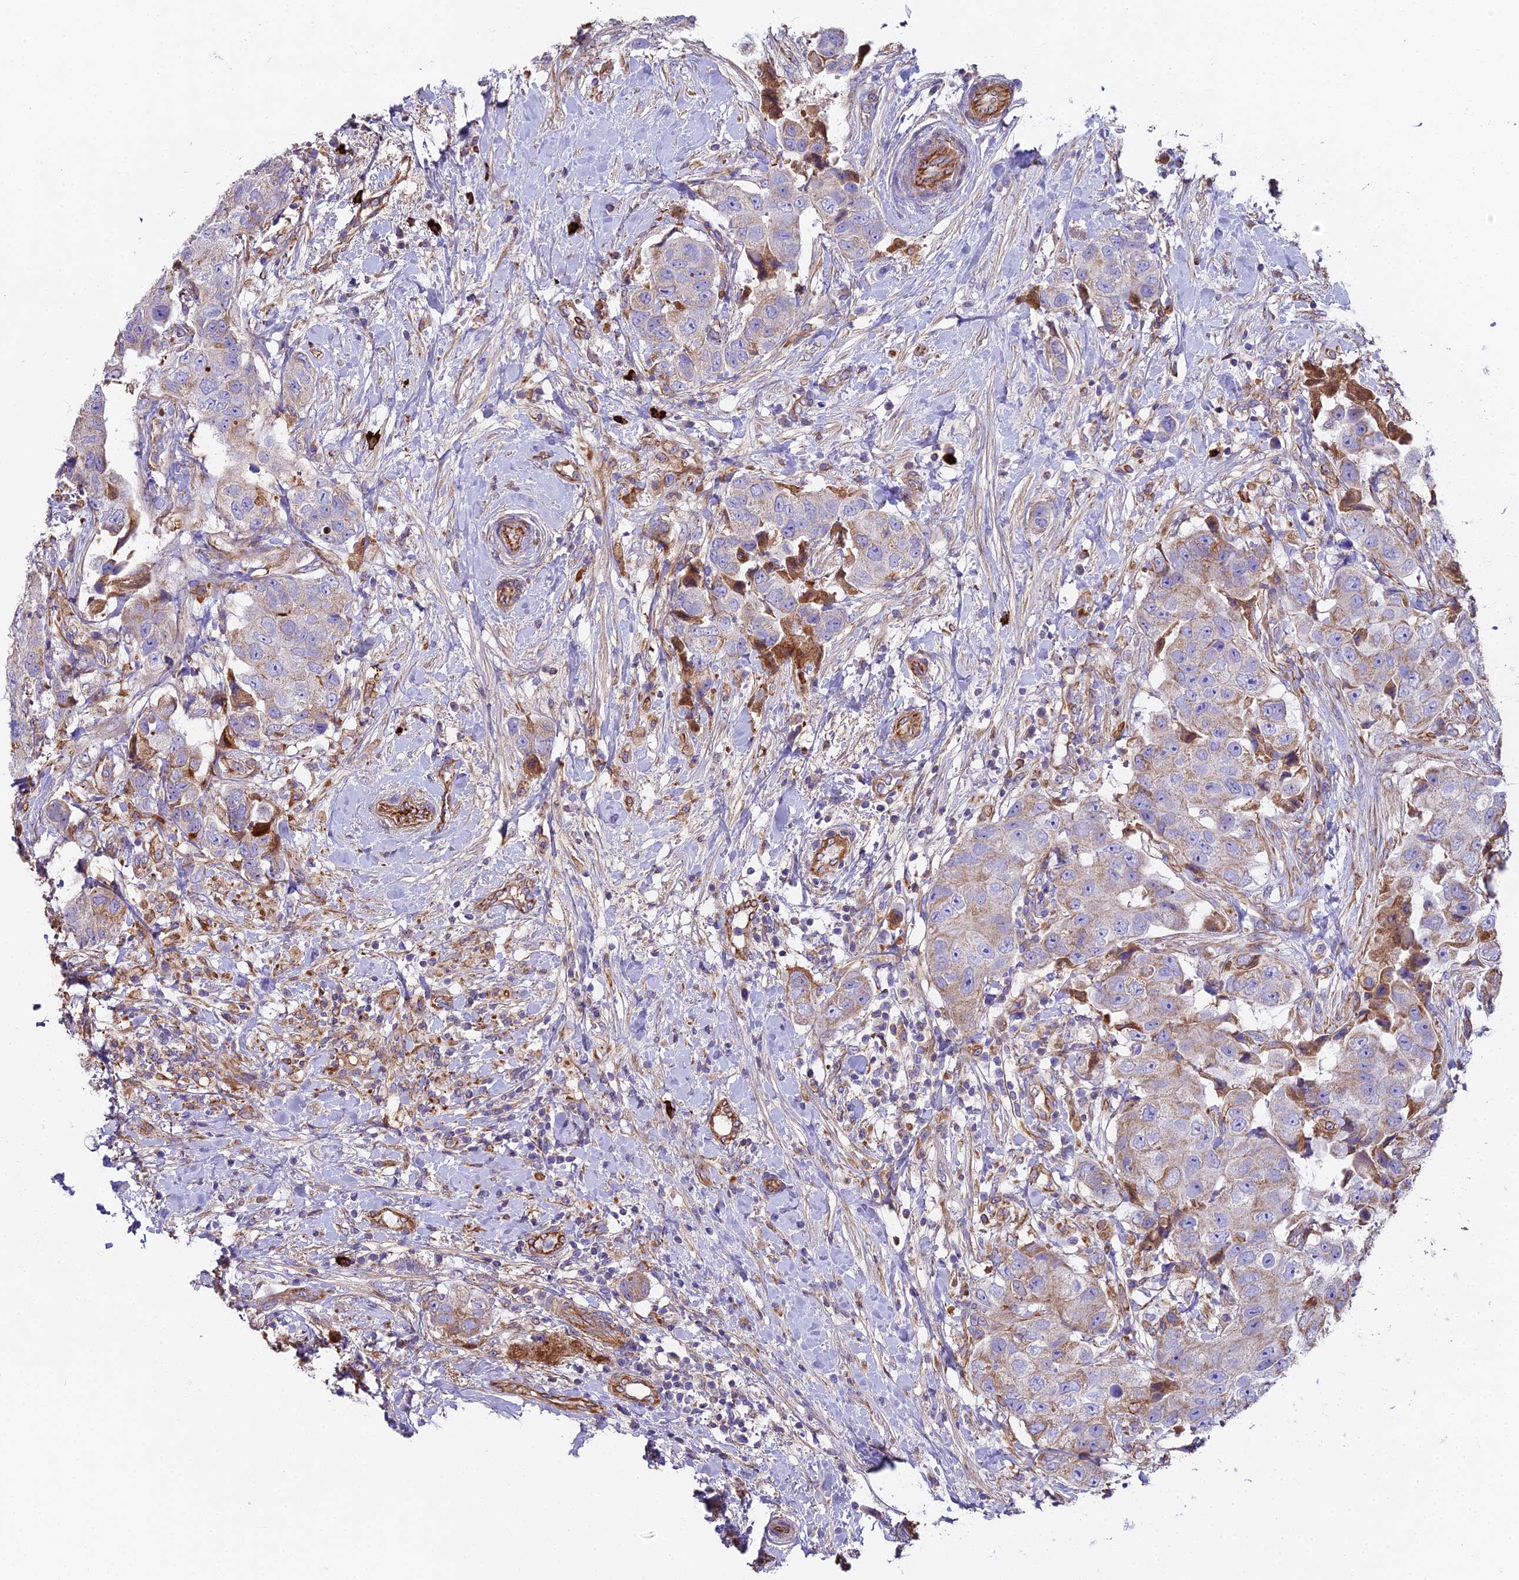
{"staining": {"intensity": "weak", "quantity": "<25%", "location": "cytoplasmic/membranous"}, "tissue": "breast cancer", "cell_type": "Tumor cells", "image_type": "cancer", "snomed": [{"axis": "morphology", "description": "Normal tissue, NOS"}, {"axis": "morphology", "description": "Duct carcinoma"}, {"axis": "topography", "description": "Breast"}], "caption": "High power microscopy micrograph of an immunohistochemistry (IHC) photomicrograph of breast infiltrating ductal carcinoma, revealing no significant positivity in tumor cells. (DAB (3,3'-diaminobenzidine) immunohistochemistry (IHC) visualized using brightfield microscopy, high magnification).", "gene": "BEX4", "patient": {"sex": "female", "age": 62}}